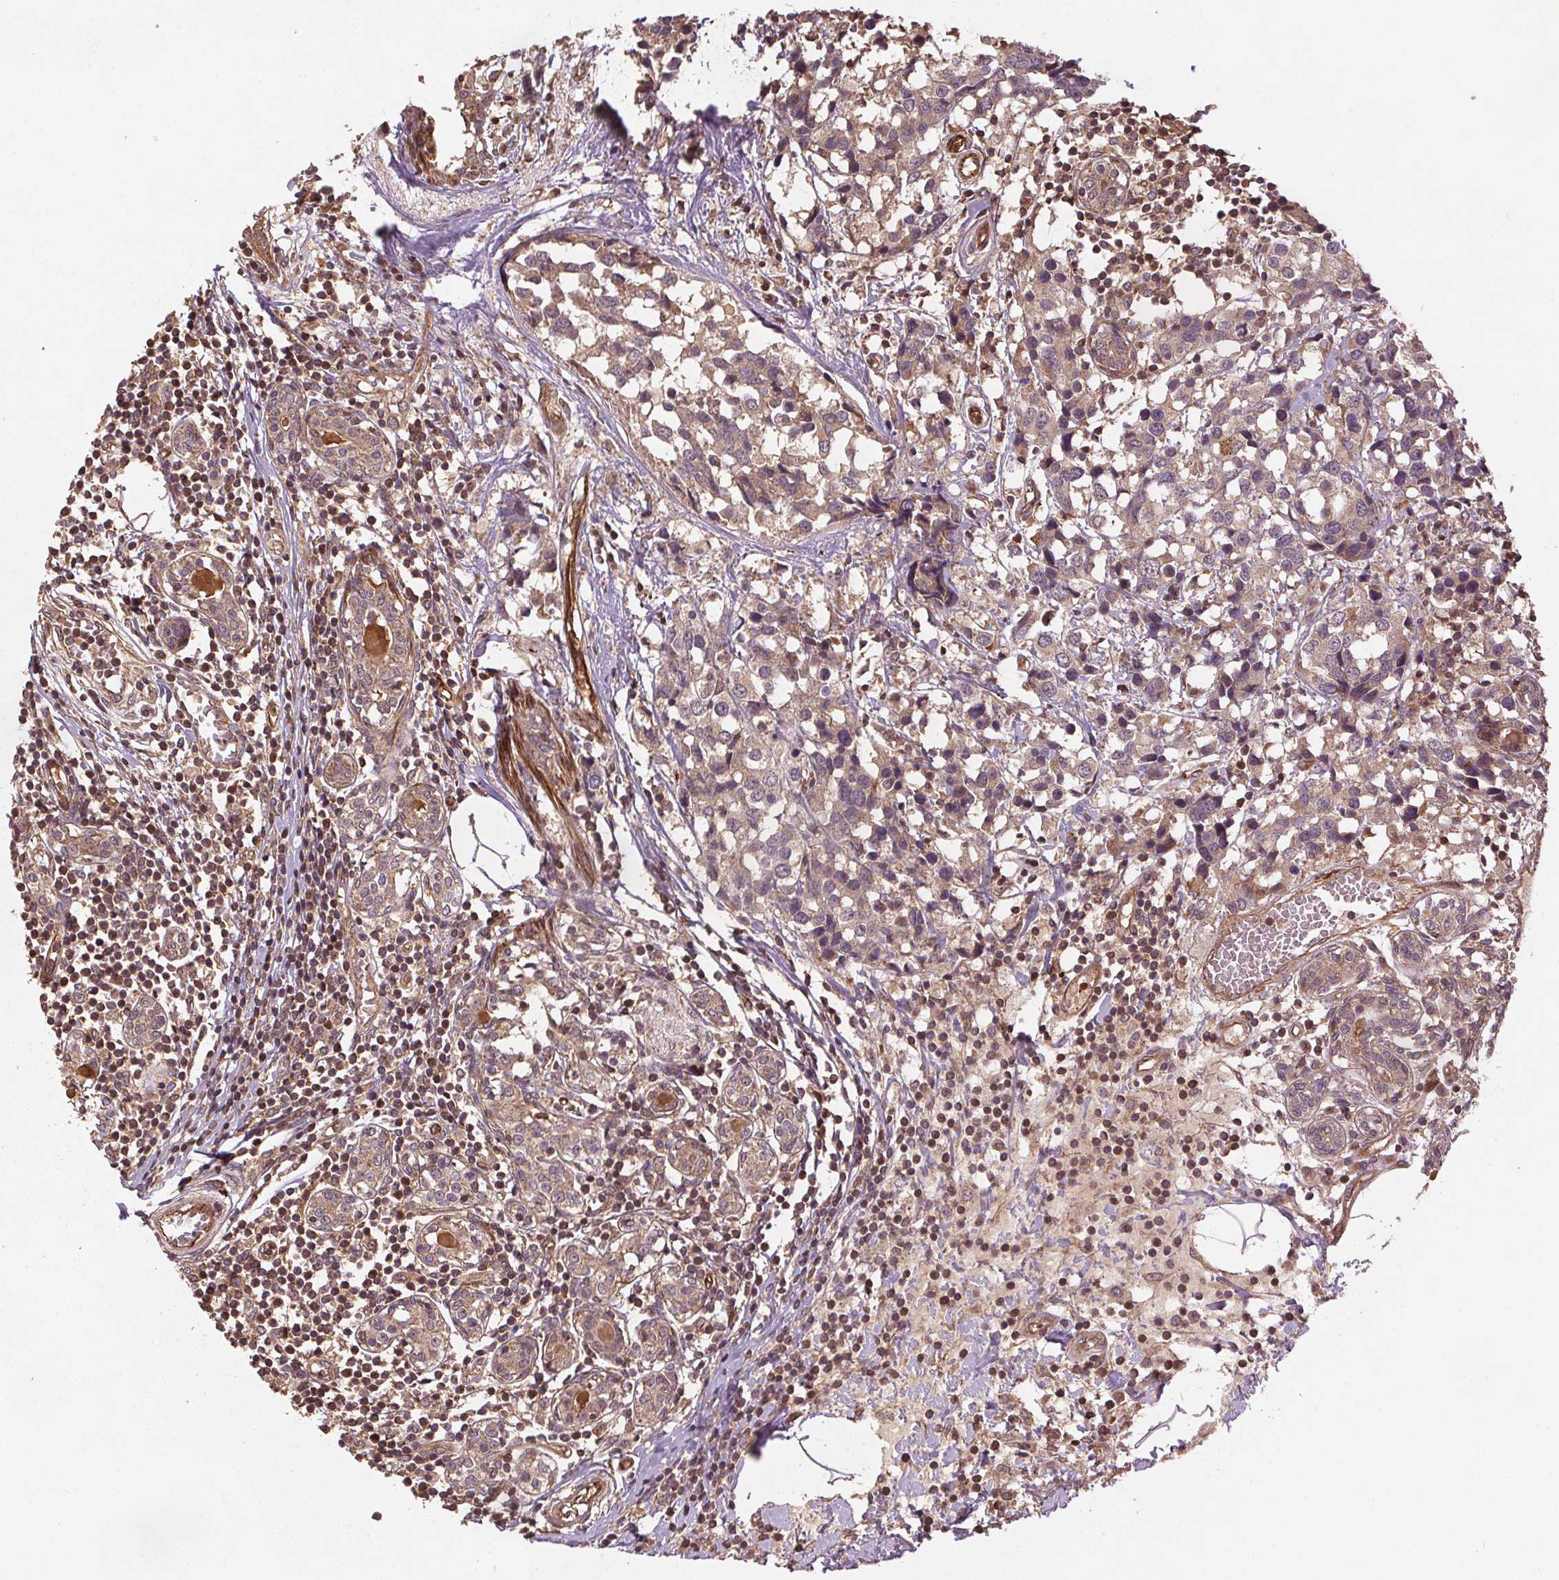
{"staining": {"intensity": "weak", "quantity": "25%-75%", "location": "cytoplasmic/membranous"}, "tissue": "breast cancer", "cell_type": "Tumor cells", "image_type": "cancer", "snomed": [{"axis": "morphology", "description": "Lobular carcinoma"}, {"axis": "topography", "description": "Breast"}], "caption": "Immunohistochemistry of human breast cancer (lobular carcinoma) exhibits low levels of weak cytoplasmic/membranous expression in approximately 25%-75% of tumor cells. Nuclei are stained in blue.", "gene": "SEC14L2", "patient": {"sex": "female", "age": 59}}